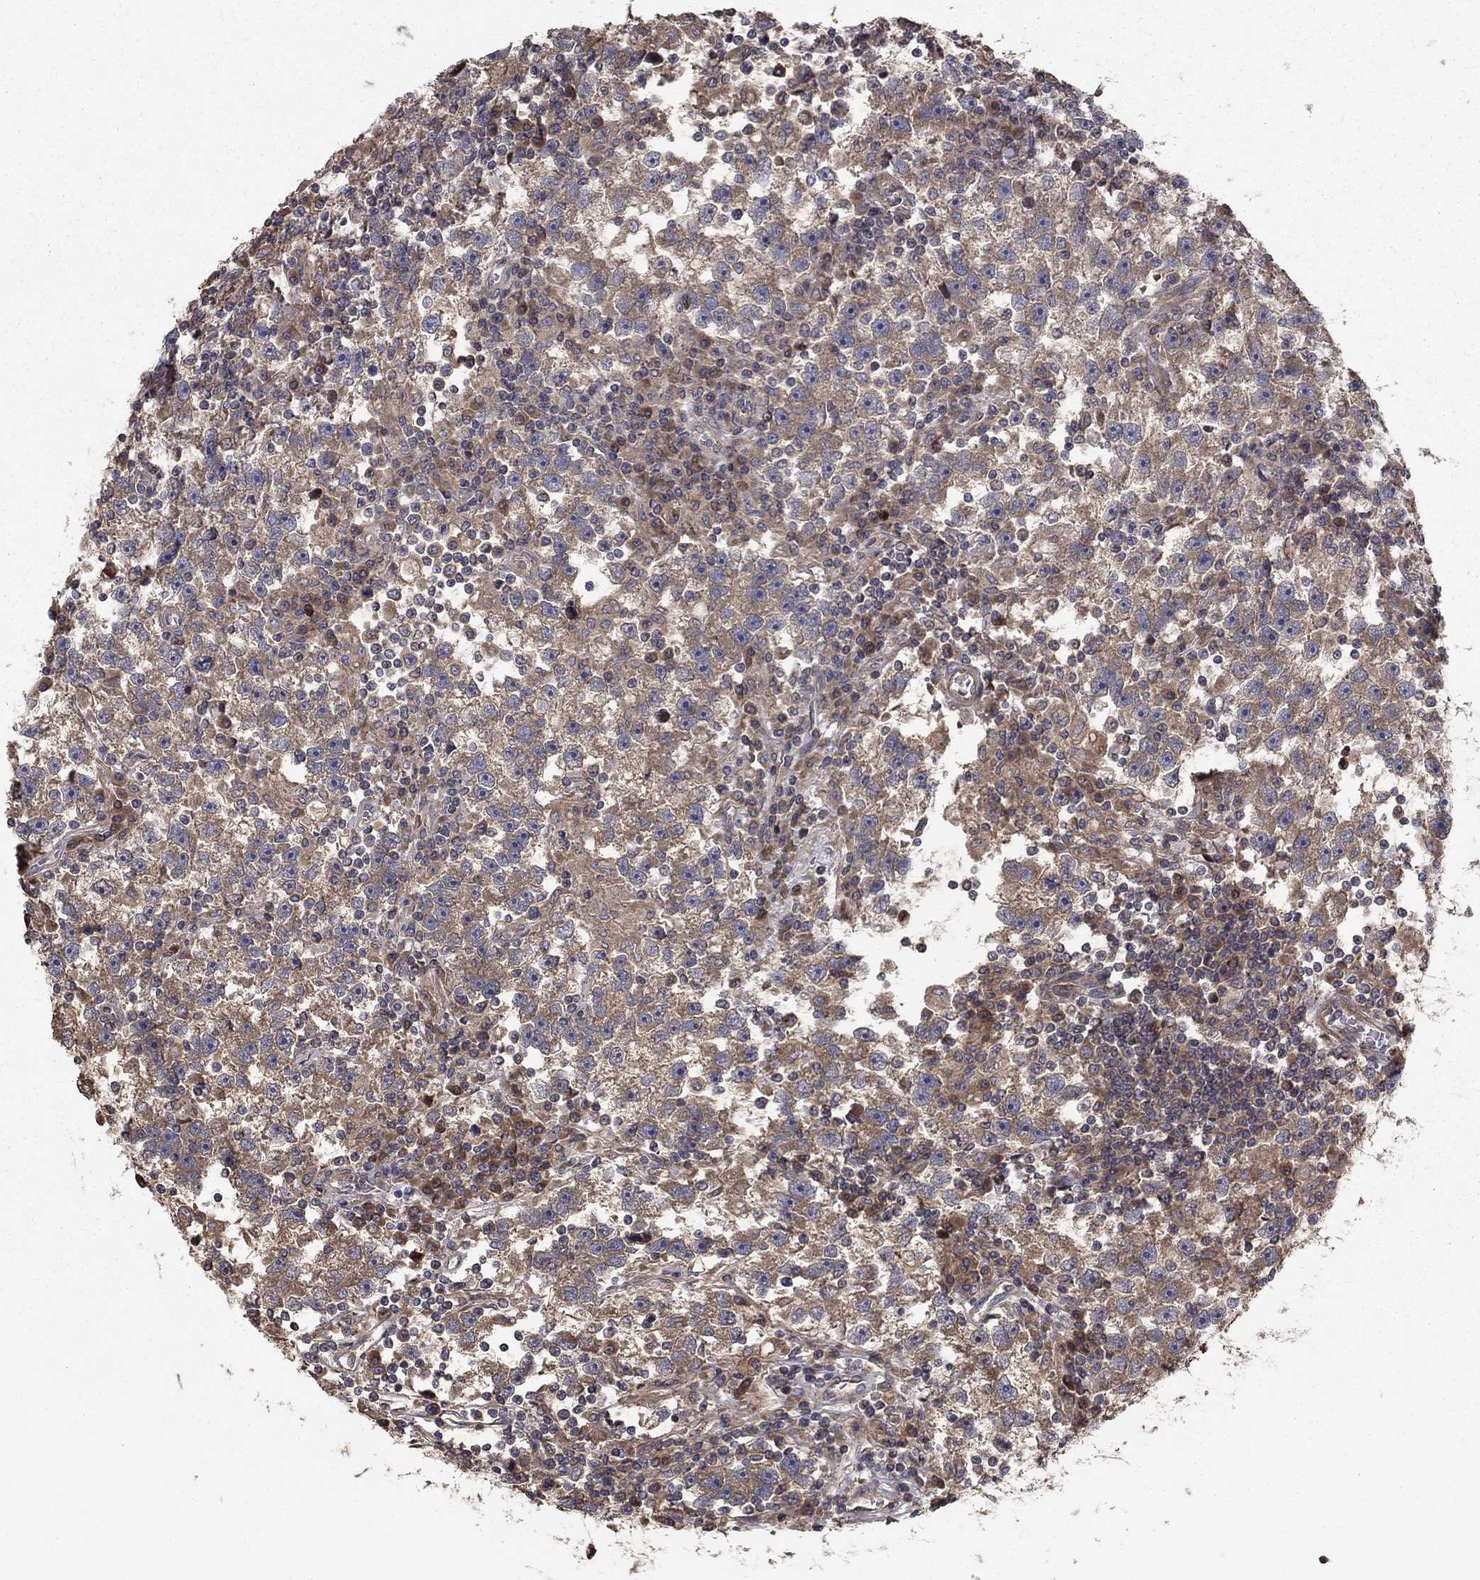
{"staining": {"intensity": "moderate", "quantity": "<25%", "location": "cytoplasmic/membranous"}, "tissue": "testis cancer", "cell_type": "Tumor cells", "image_type": "cancer", "snomed": [{"axis": "morphology", "description": "Seminoma, NOS"}, {"axis": "topography", "description": "Testis"}], "caption": "The histopathology image demonstrates a brown stain indicating the presence of a protein in the cytoplasmic/membranous of tumor cells in seminoma (testis).", "gene": "BABAM2", "patient": {"sex": "male", "age": 47}}